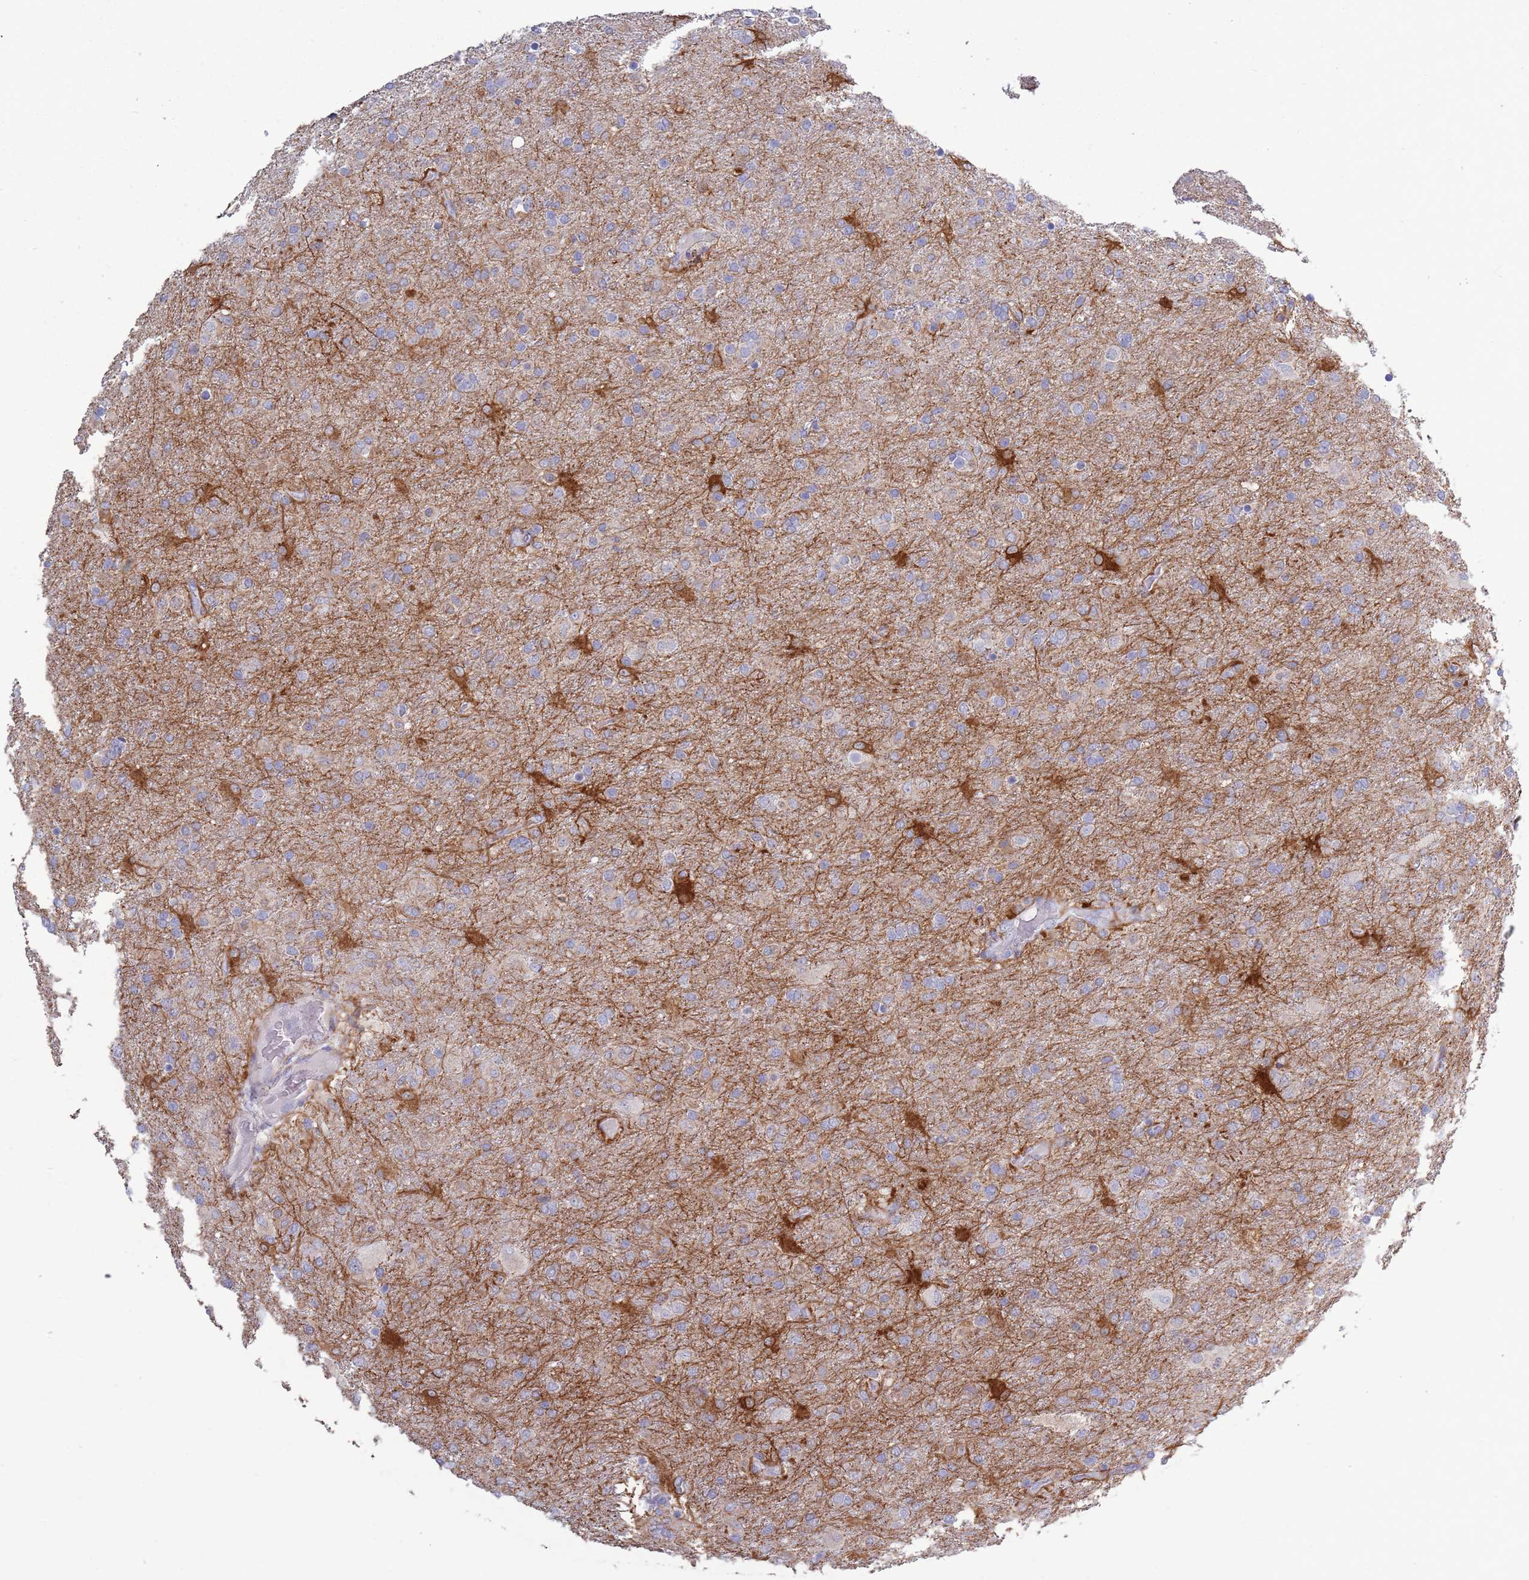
{"staining": {"intensity": "negative", "quantity": "none", "location": "none"}, "tissue": "glioma", "cell_type": "Tumor cells", "image_type": "cancer", "snomed": [{"axis": "morphology", "description": "Glioma, malignant, Low grade"}, {"axis": "topography", "description": "Brain"}], "caption": "Immunohistochemistry (IHC) micrograph of neoplastic tissue: human malignant glioma (low-grade) stained with DAB (3,3'-diaminobenzidine) reveals no significant protein expression in tumor cells.", "gene": "ACSBG1", "patient": {"sex": "male", "age": 65}}